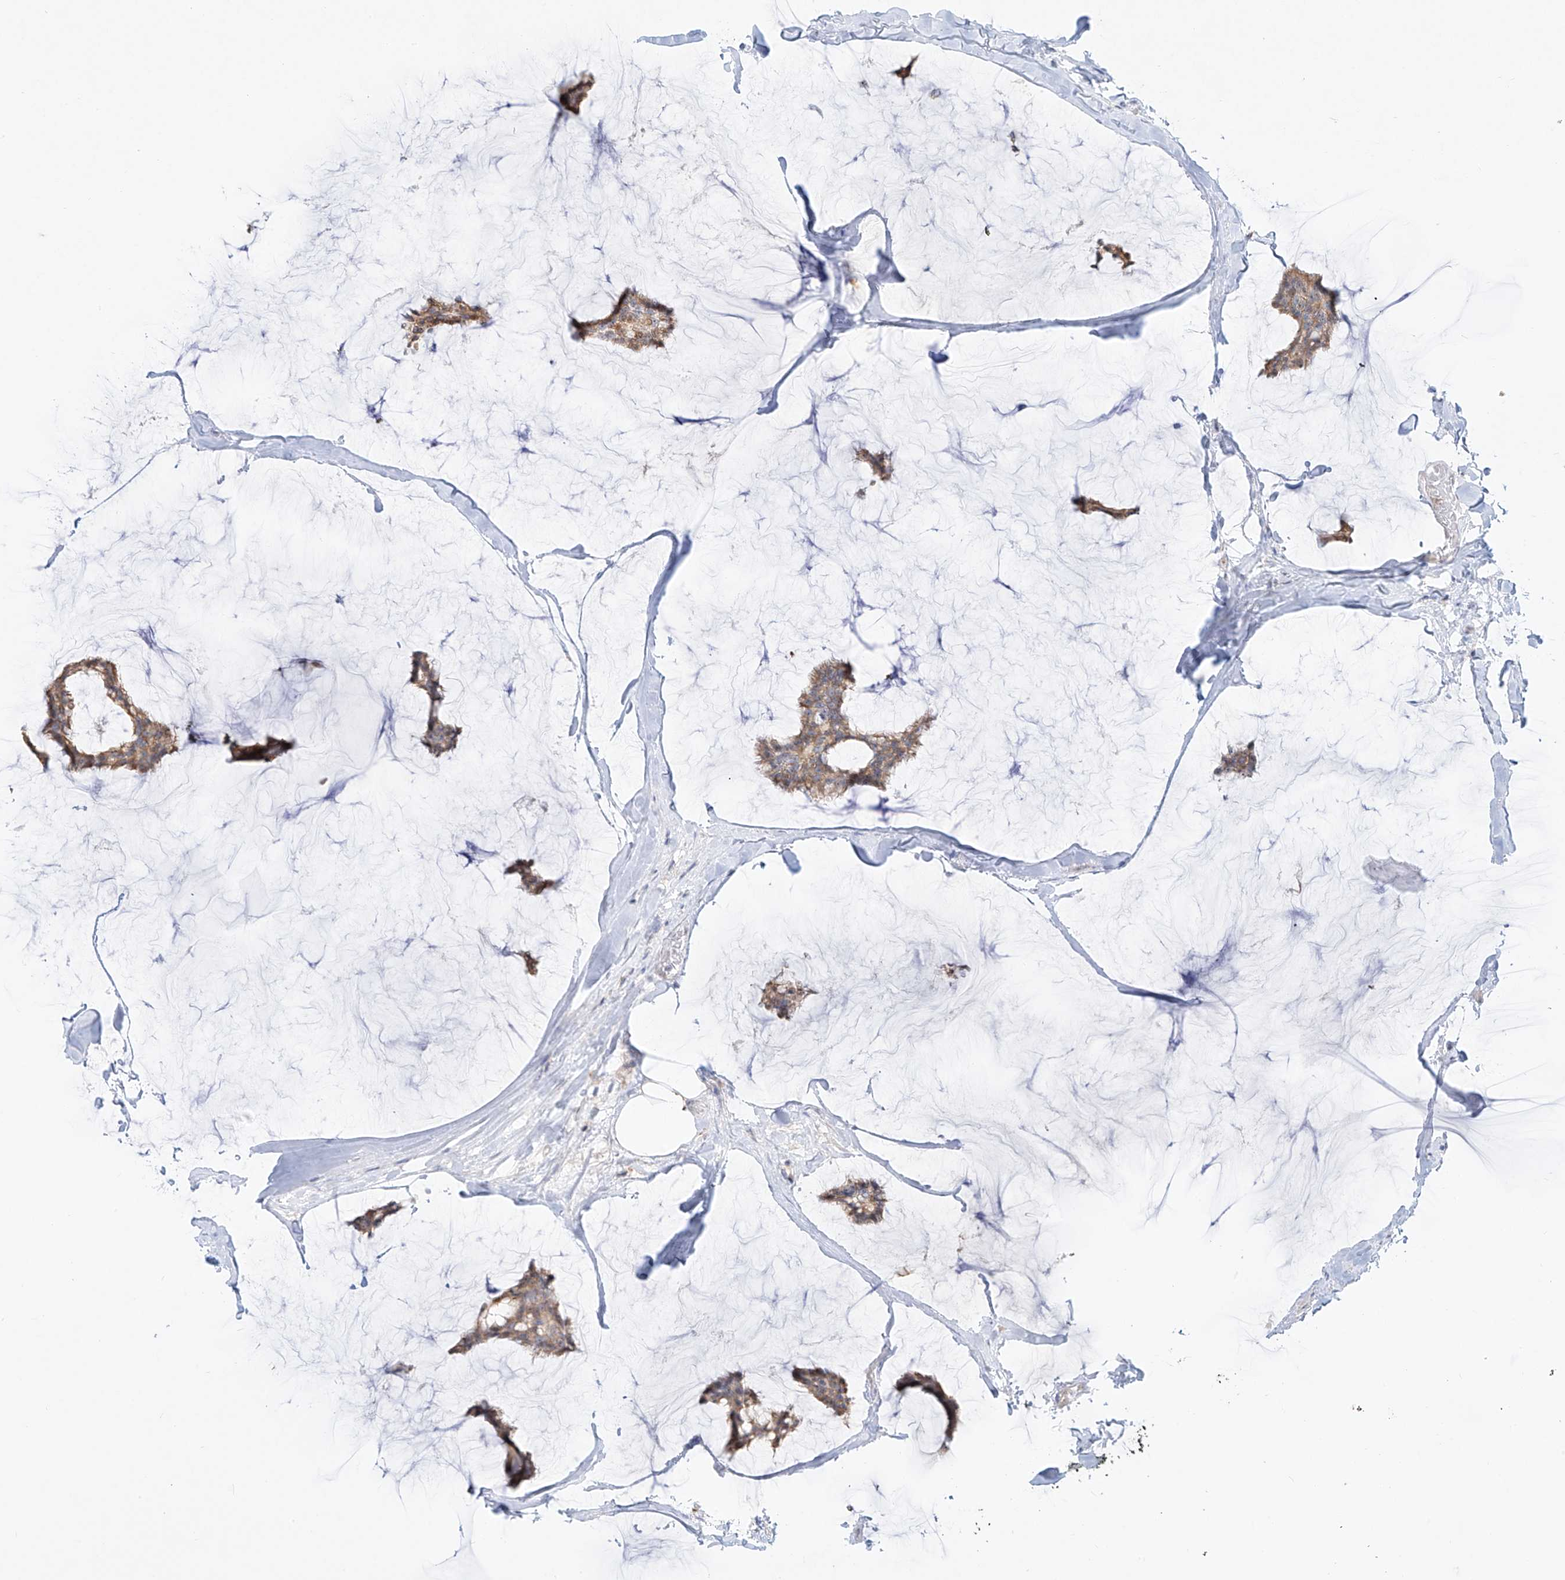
{"staining": {"intensity": "weak", "quantity": ">75%", "location": "cytoplasmic/membranous"}, "tissue": "breast cancer", "cell_type": "Tumor cells", "image_type": "cancer", "snomed": [{"axis": "morphology", "description": "Duct carcinoma"}, {"axis": "topography", "description": "Breast"}], "caption": "Human intraductal carcinoma (breast) stained with a protein marker shows weak staining in tumor cells.", "gene": "SNU13", "patient": {"sex": "female", "age": 93}}